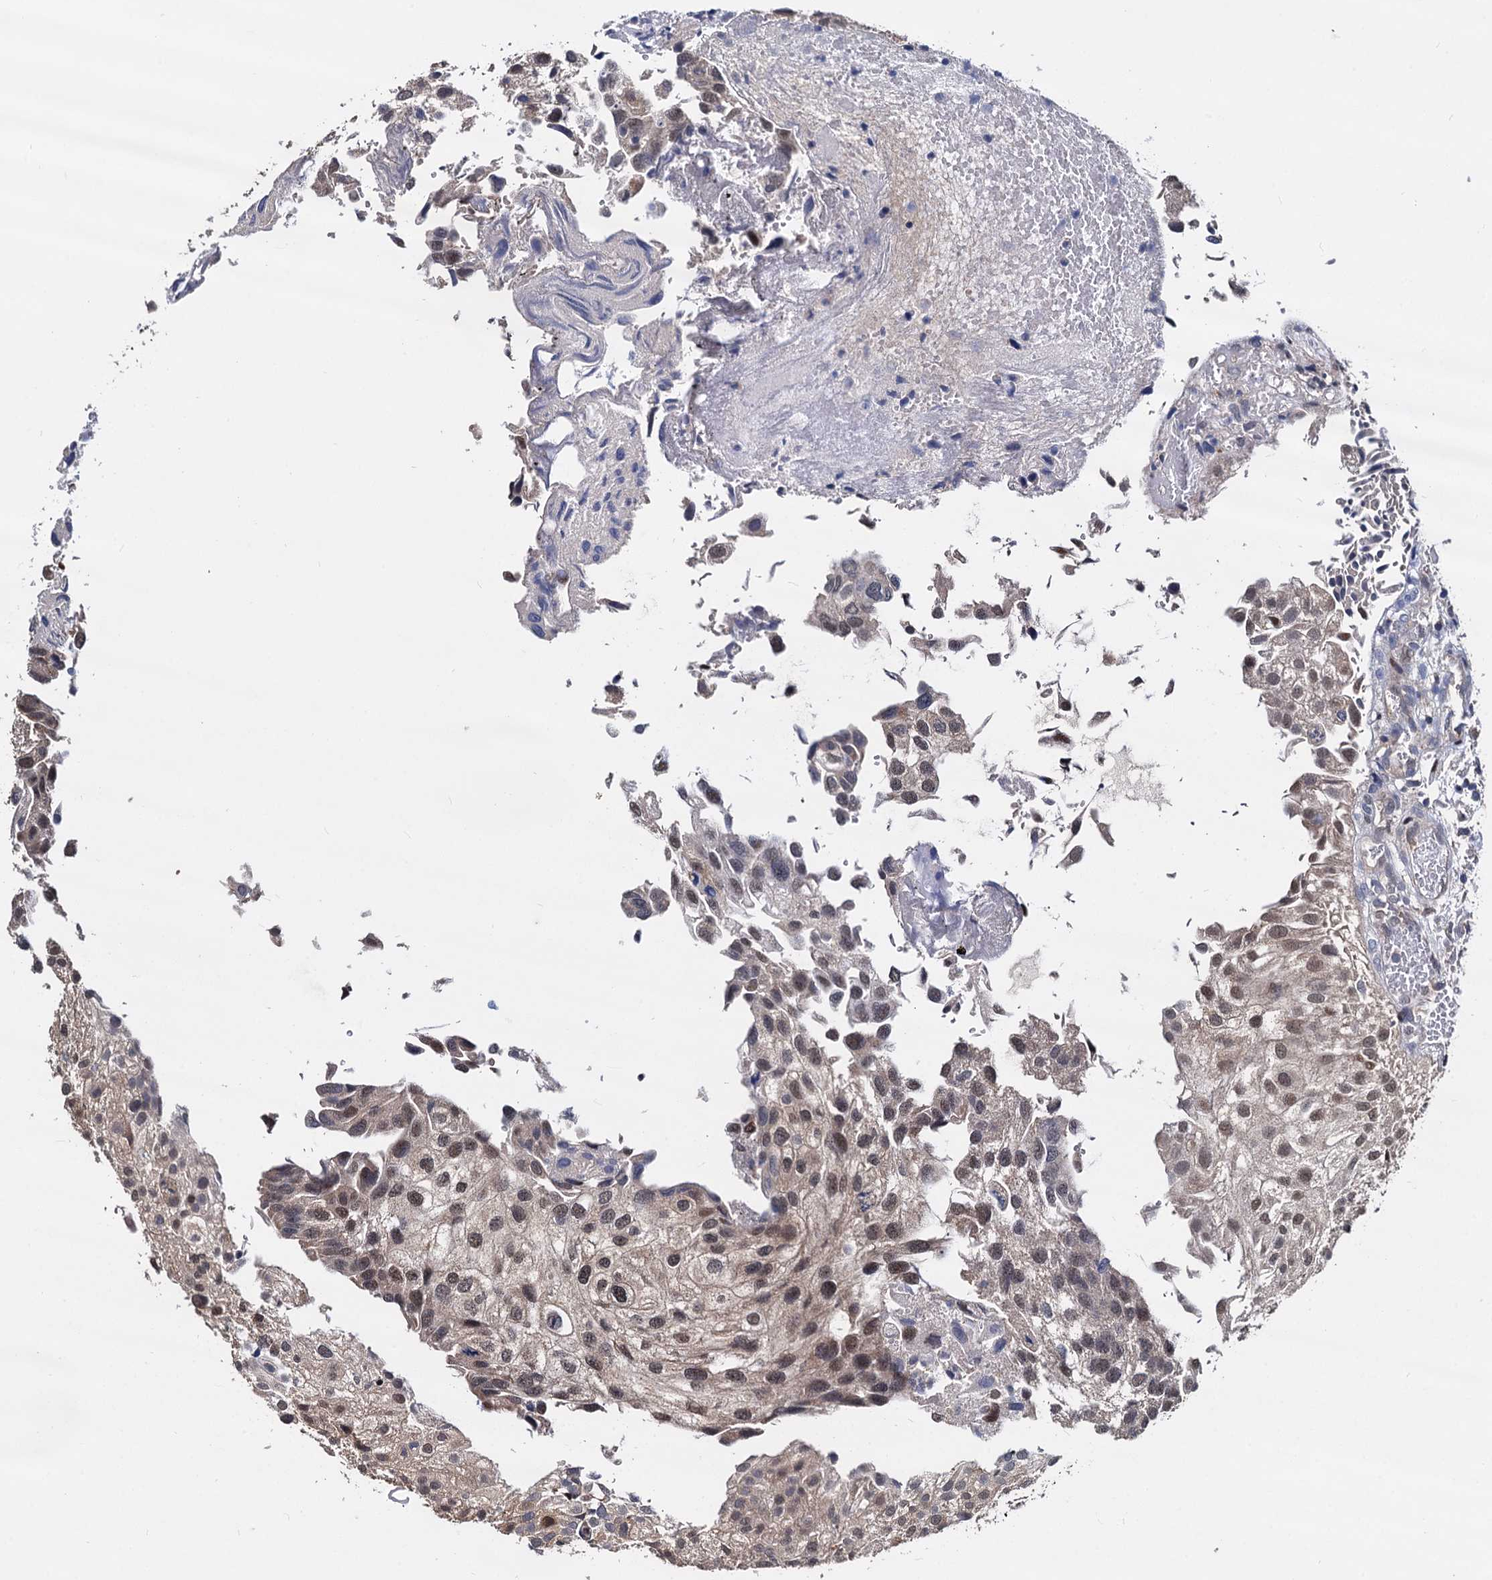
{"staining": {"intensity": "moderate", "quantity": ">75%", "location": "nuclear"}, "tissue": "urothelial cancer", "cell_type": "Tumor cells", "image_type": "cancer", "snomed": [{"axis": "morphology", "description": "Urothelial carcinoma, Low grade"}, {"axis": "topography", "description": "Urinary bladder"}], "caption": "This is an image of immunohistochemistry staining of urothelial cancer, which shows moderate positivity in the nuclear of tumor cells.", "gene": "PSMD4", "patient": {"sex": "female", "age": 89}}